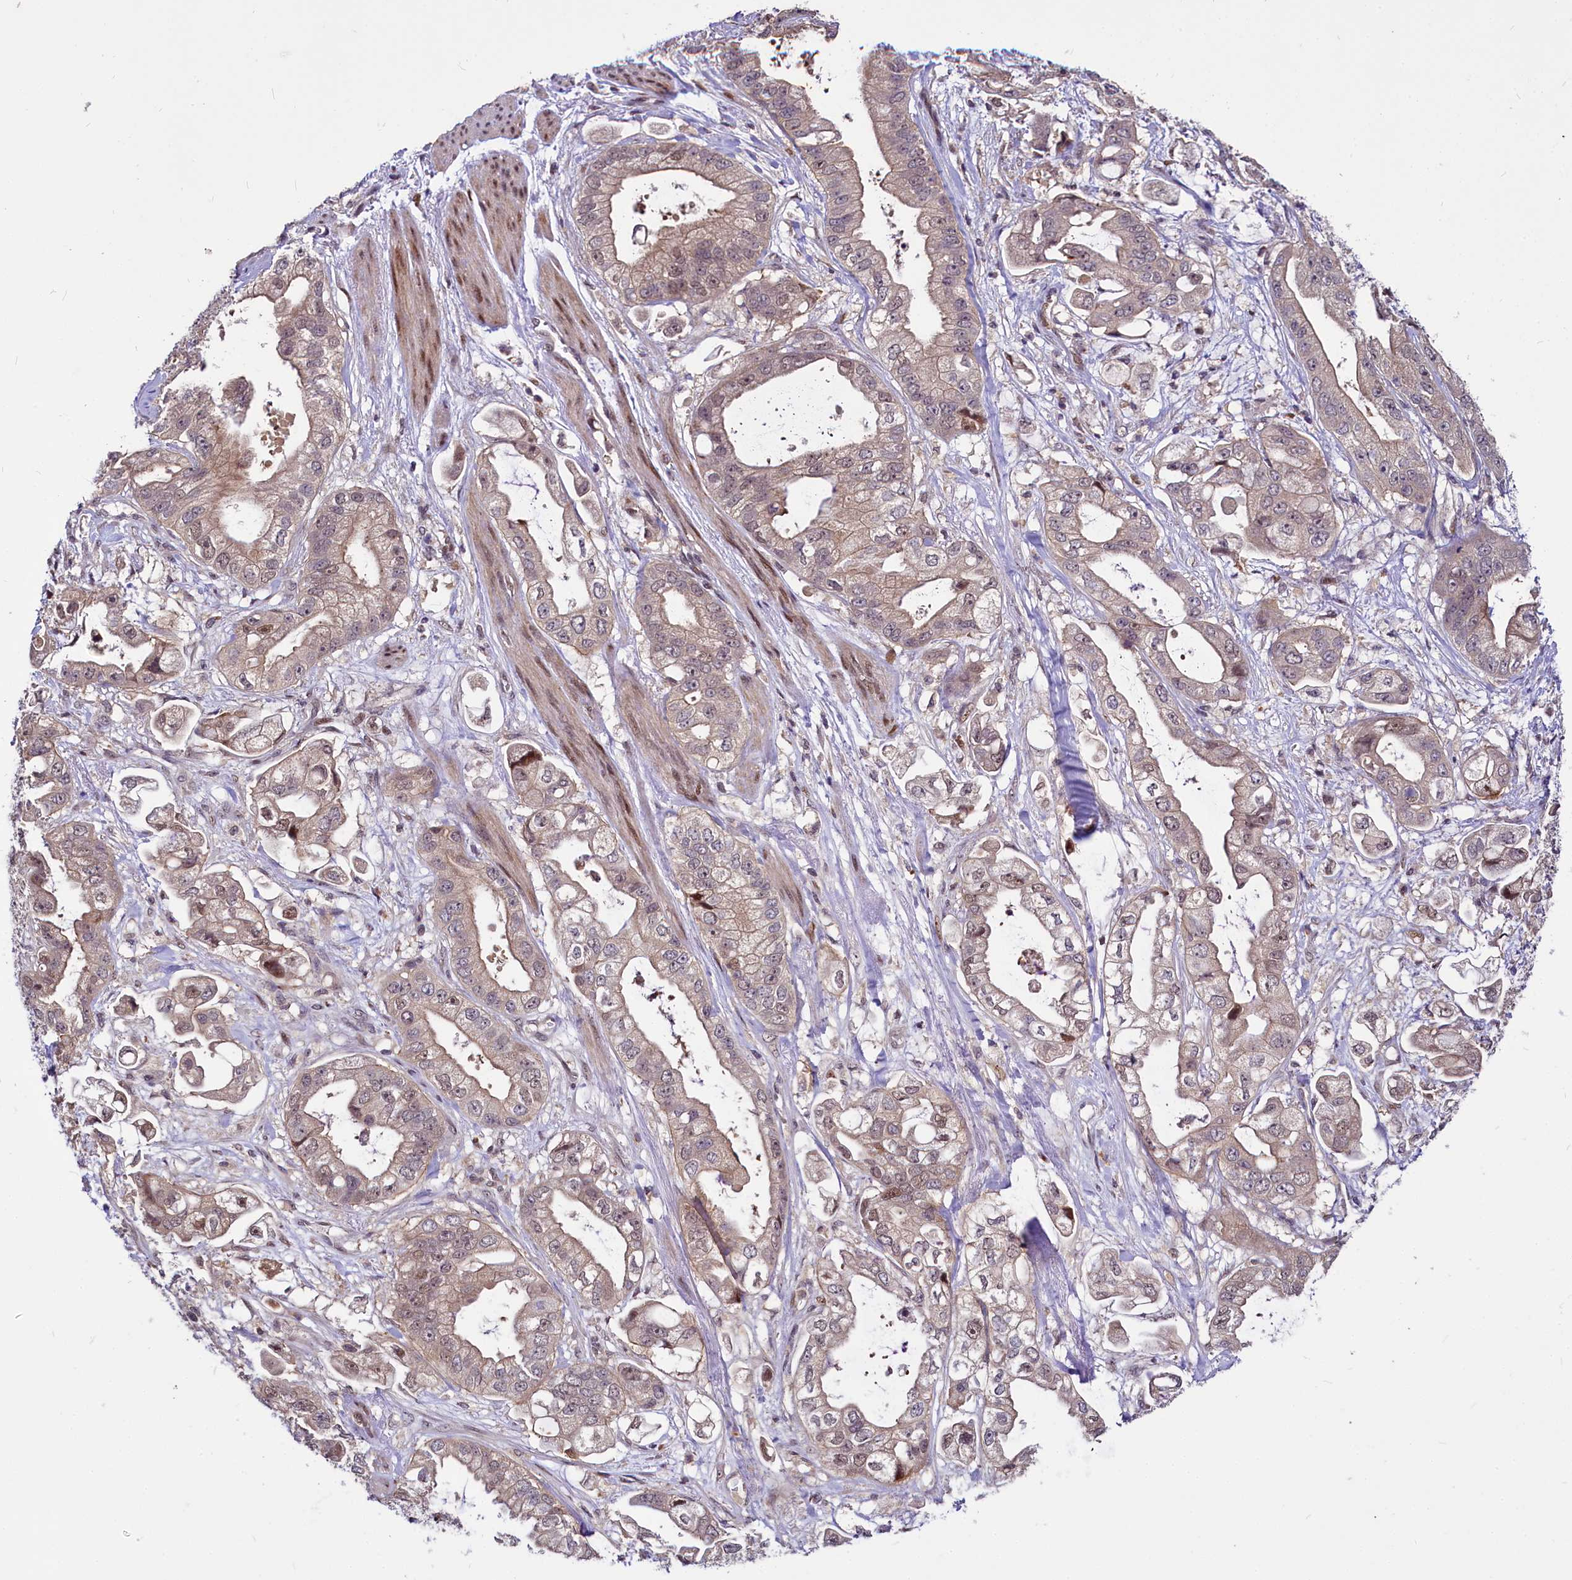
{"staining": {"intensity": "weak", "quantity": "25%-75%", "location": "cytoplasmic/membranous,nuclear"}, "tissue": "stomach cancer", "cell_type": "Tumor cells", "image_type": "cancer", "snomed": [{"axis": "morphology", "description": "Adenocarcinoma, NOS"}, {"axis": "topography", "description": "Stomach"}], "caption": "A photomicrograph showing weak cytoplasmic/membranous and nuclear expression in approximately 25%-75% of tumor cells in adenocarcinoma (stomach), as visualized by brown immunohistochemical staining.", "gene": "MAML2", "patient": {"sex": "male", "age": 62}}